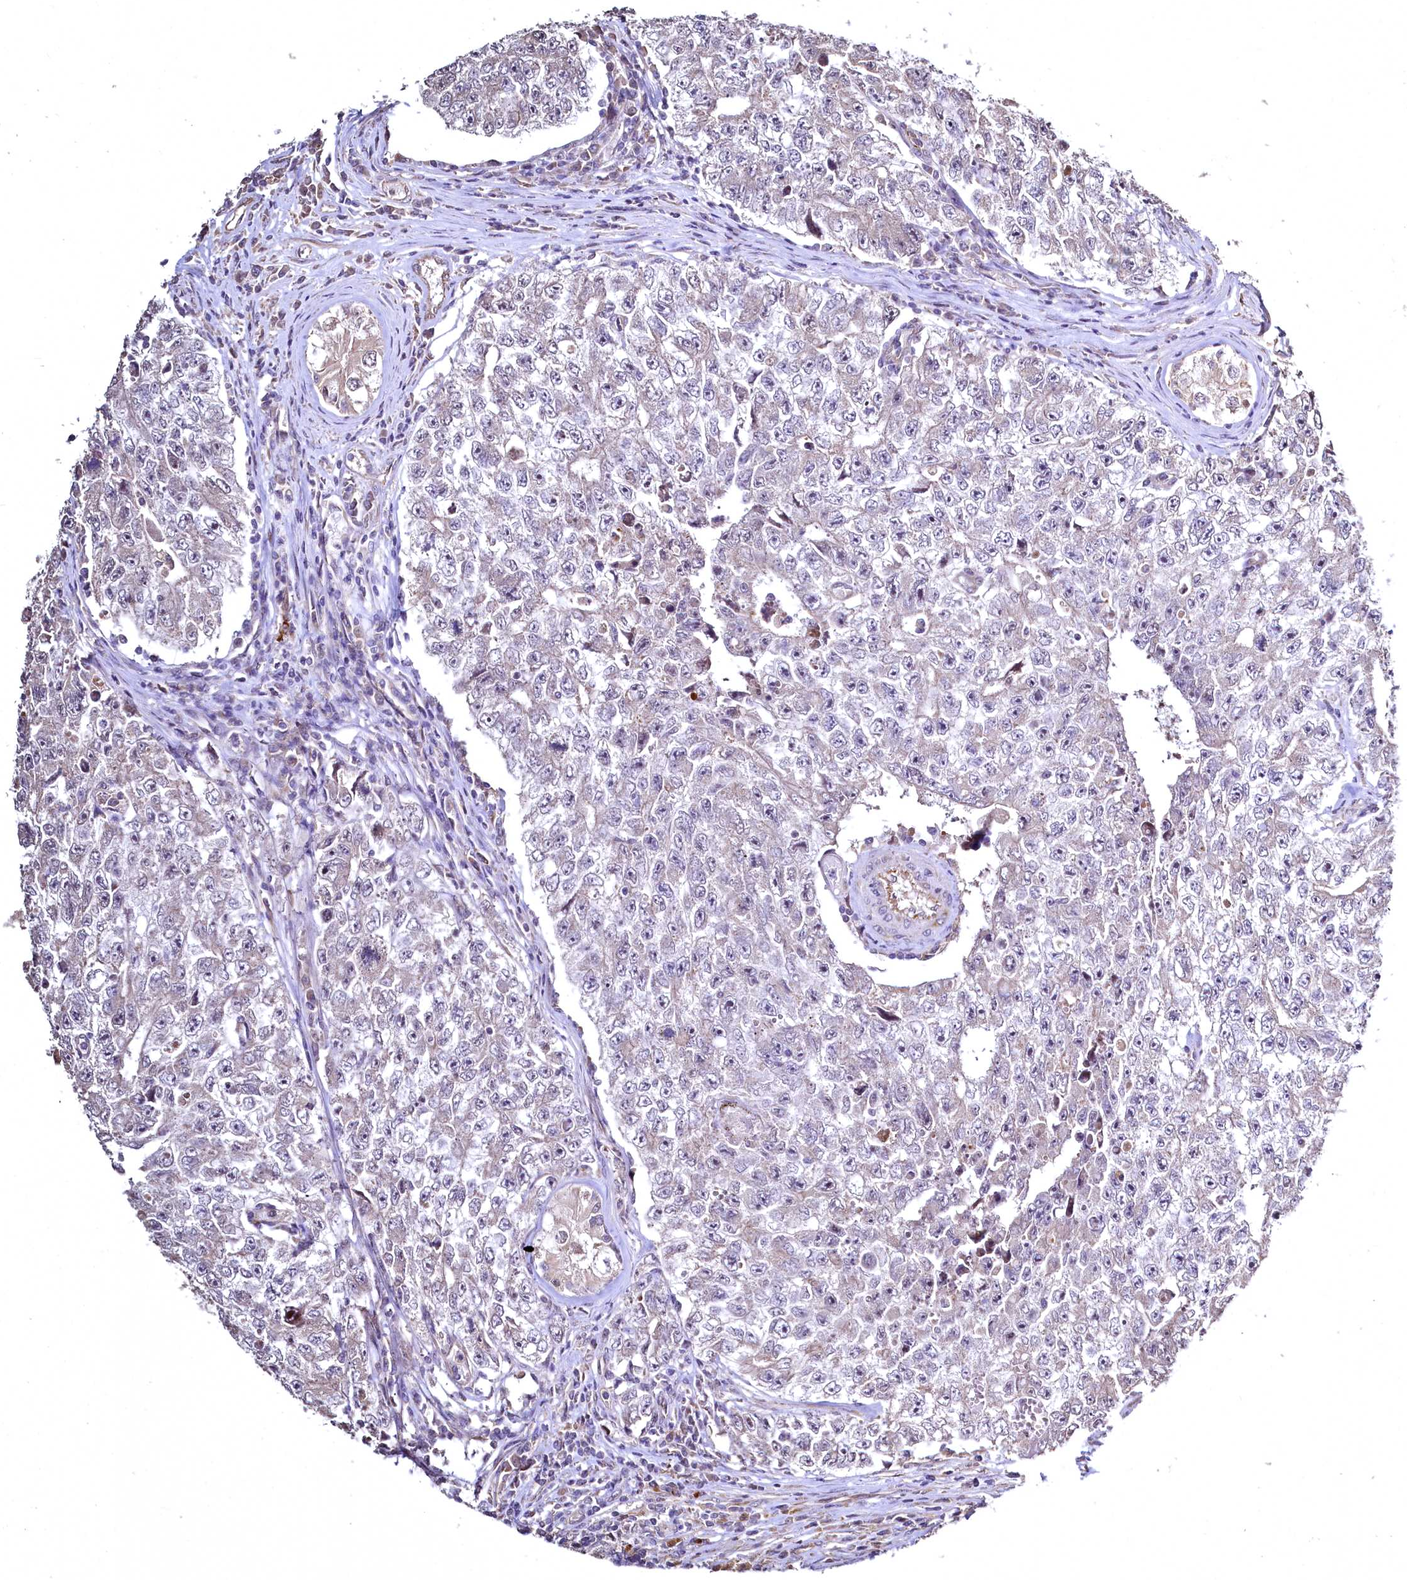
{"staining": {"intensity": "negative", "quantity": "none", "location": "none"}, "tissue": "testis cancer", "cell_type": "Tumor cells", "image_type": "cancer", "snomed": [{"axis": "morphology", "description": "Carcinoma, Embryonal, NOS"}, {"axis": "topography", "description": "Testis"}], "caption": "IHC photomicrograph of testis cancer stained for a protein (brown), which demonstrates no positivity in tumor cells.", "gene": "TBCEL", "patient": {"sex": "male", "age": 17}}